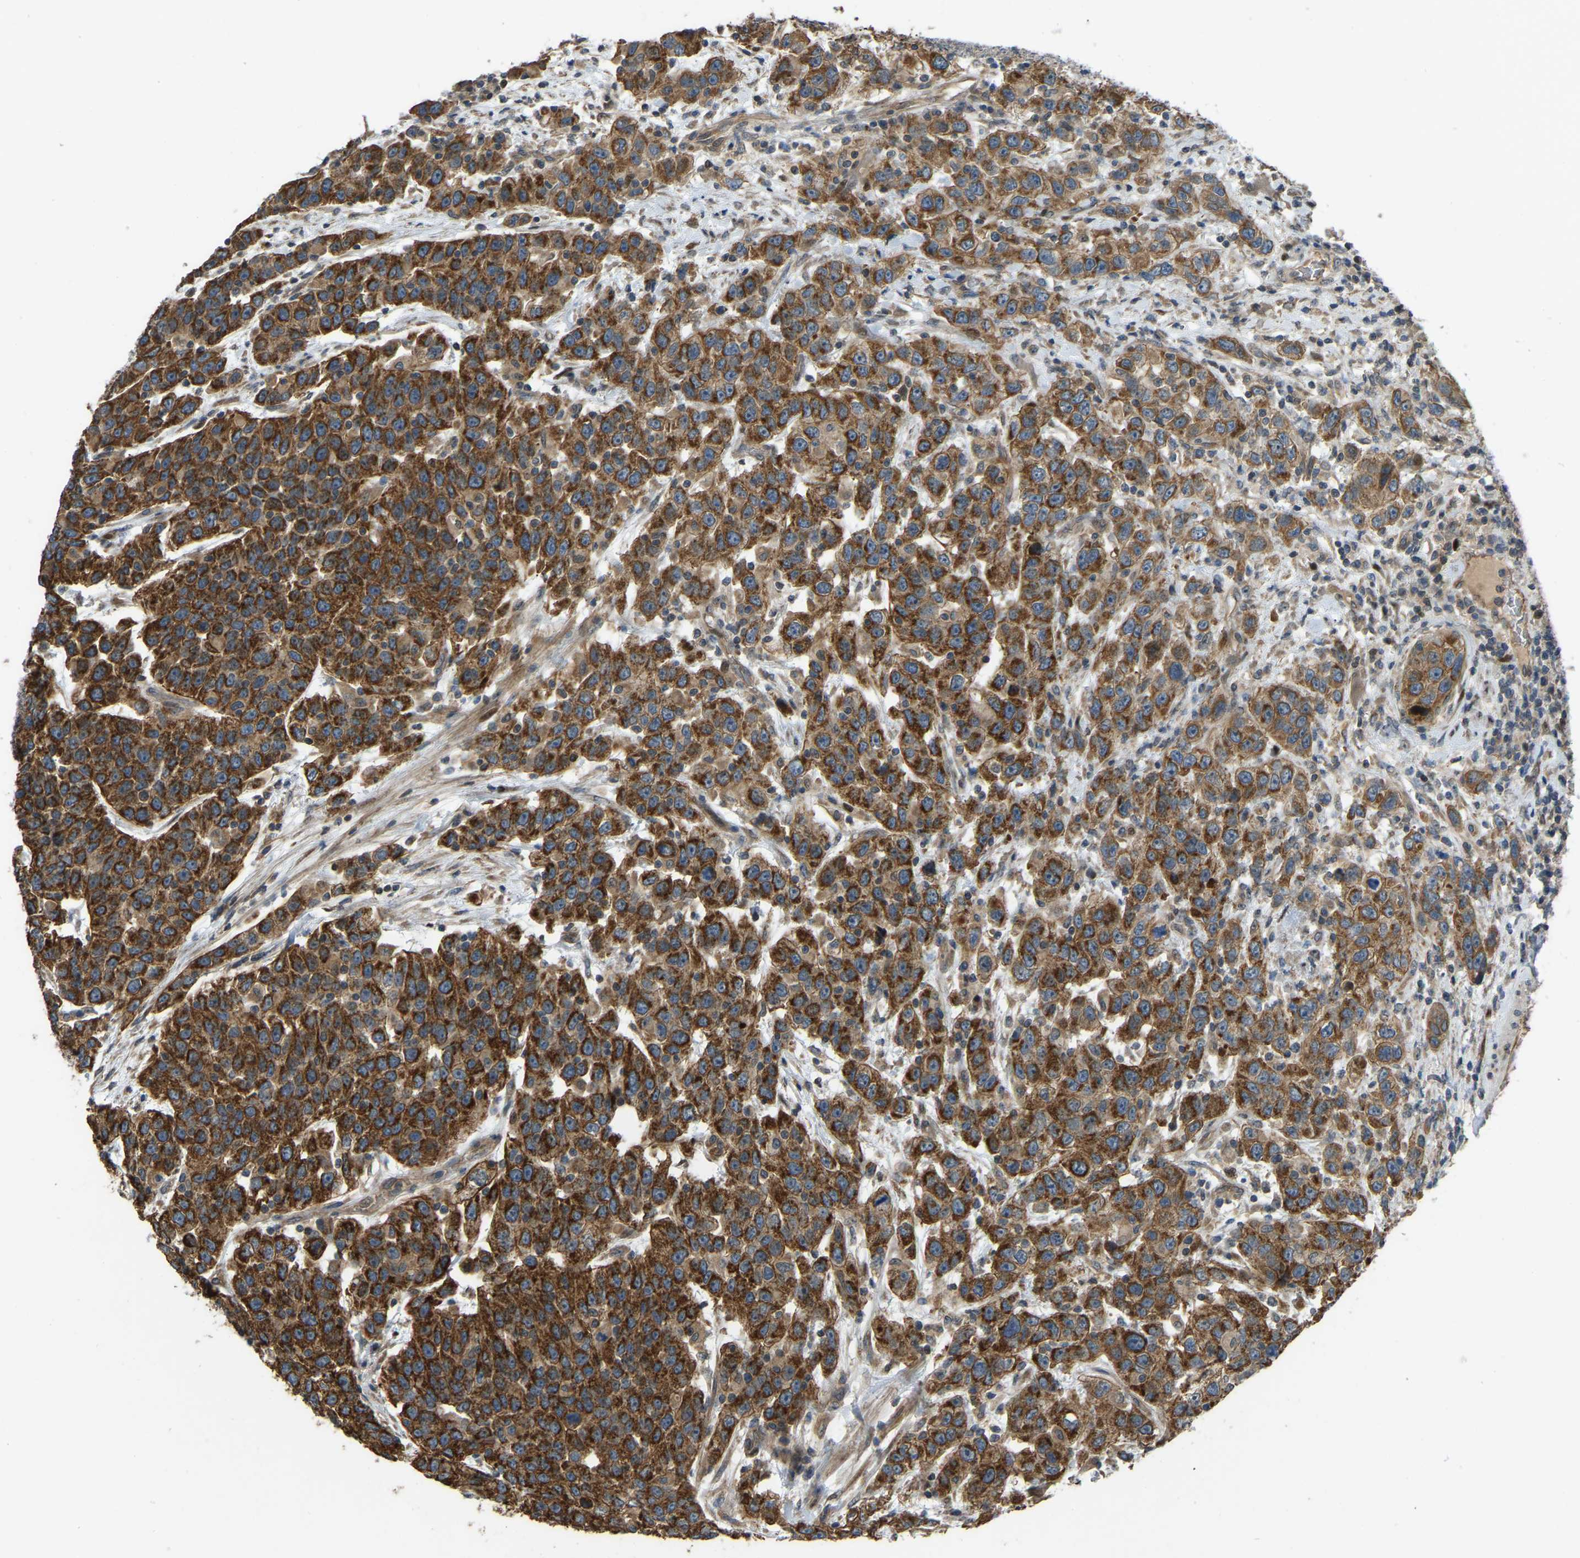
{"staining": {"intensity": "strong", "quantity": ">75%", "location": "cytoplasmic/membranous"}, "tissue": "urothelial cancer", "cell_type": "Tumor cells", "image_type": "cancer", "snomed": [{"axis": "morphology", "description": "Urothelial carcinoma, High grade"}, {"axis": "topography", "description": "Urinary bladder"}], "caption": "Protein expression by immunohistochemistry (IHC) shows strong cytoplasmic/membranous staining in approximately >75% of tumor cells in high-grade urothelial carcinoma.", "gene": "C21orf91", "patient": {"sex": "female", "age": 80}}